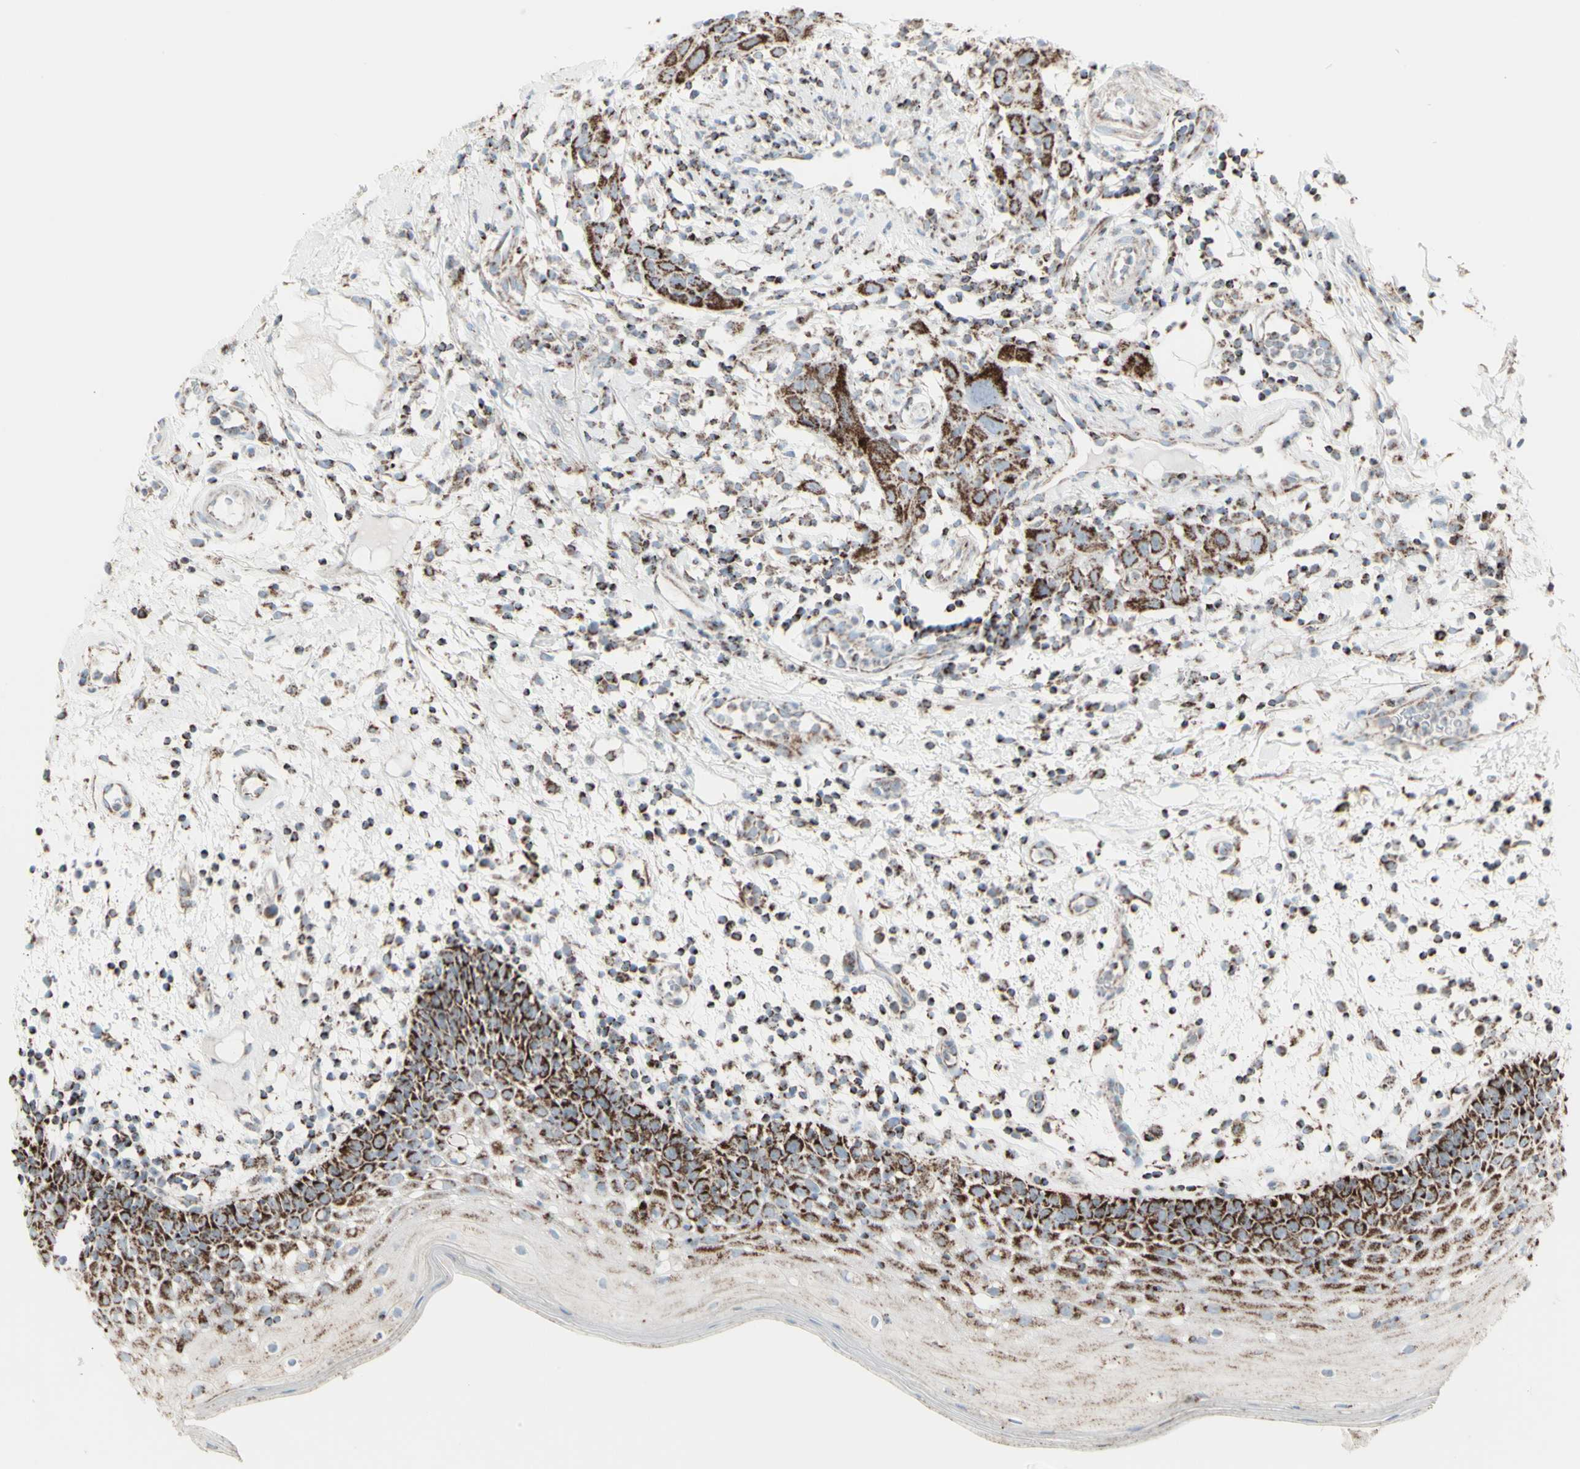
{"staining": {"intensity": "strong", "quantity": "25%-75%", "location": "cytoplasmic/membranous"}, "tissue": "oral mucosa", "cell_type": "Squamous epithelial cells", "image_type": "normal", "snomed": [{"axis": "morphology", "description": "Normal tissue, NOS"}, {"axis": "morphology", "description": "Squamous cell carcinoma, NOS"}, {"axis": "topography", "description": "Skeletal muscle"}, {"axis": "topography", "description": "Oral tissue"}], "caption": "Approximately 25%-75% of squamous epithelial cells in normal oral mucosa reveal strong cytoplasmic/membranous protein staining as visualized by brown immunohistochemical staining.", "gene": "PLGRKT", "patient": {"sex": "male", "age": 71}}